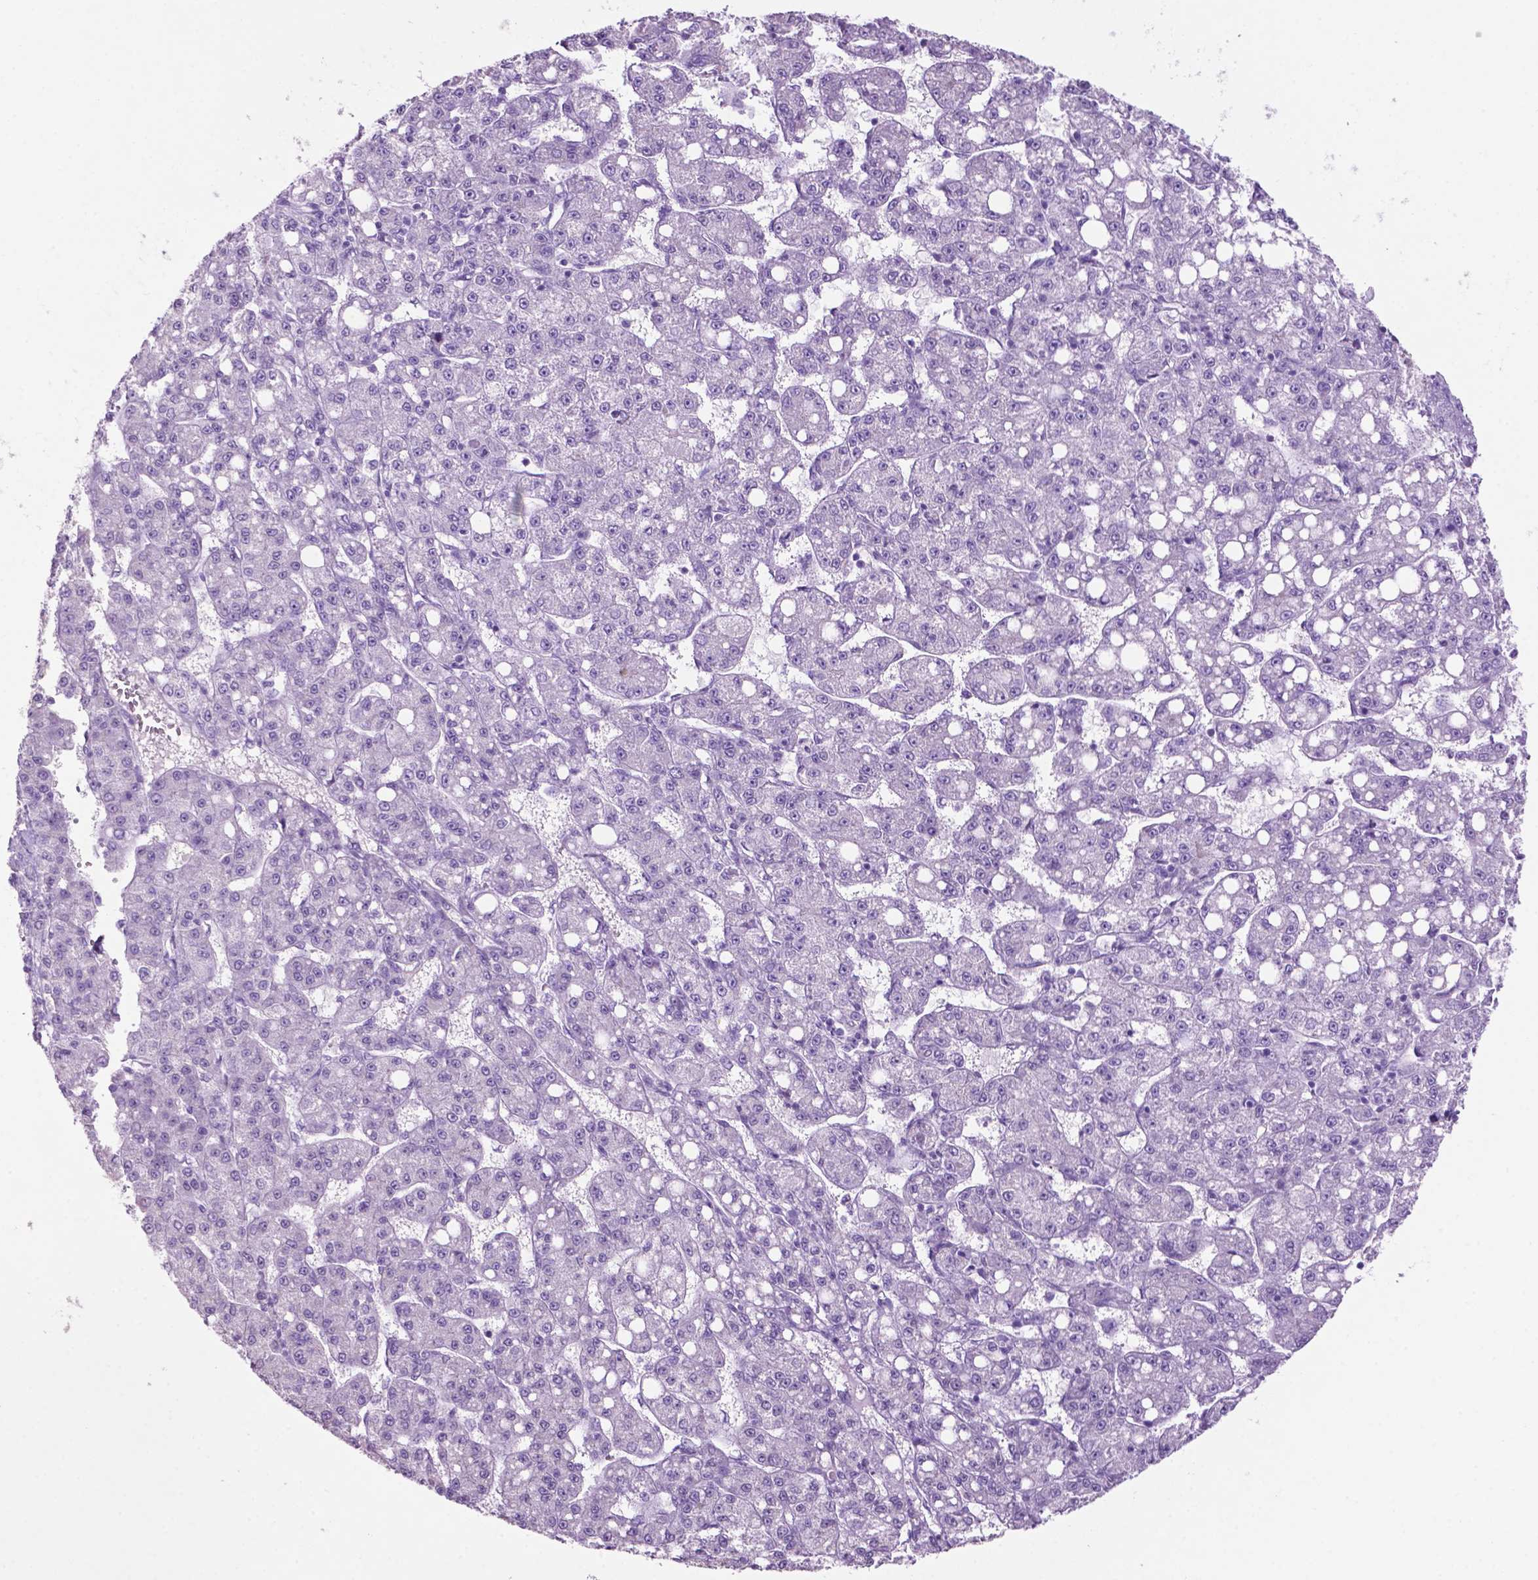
{"staining": {"intensity": "negative", "quantity": "none", "location": "none"}, "tissue": "liver cancer", "cell_type": "Tumor cells", "image_type": "cancer", "snomed": [{"axis": "morphology", "description": "Carcinoma, Hepatocellular, NOS"}, {"axis": "topography", "description": "Liver"}], "caption": "Immunohistochemistry (IHC) image of neoplastic tissue: liver hepatocellular carcinoma stained with DAB shows no significant protein positivity in tumor cells.", "gene": "PHGR1", "patient": {"sex": "female", "age": 65}}